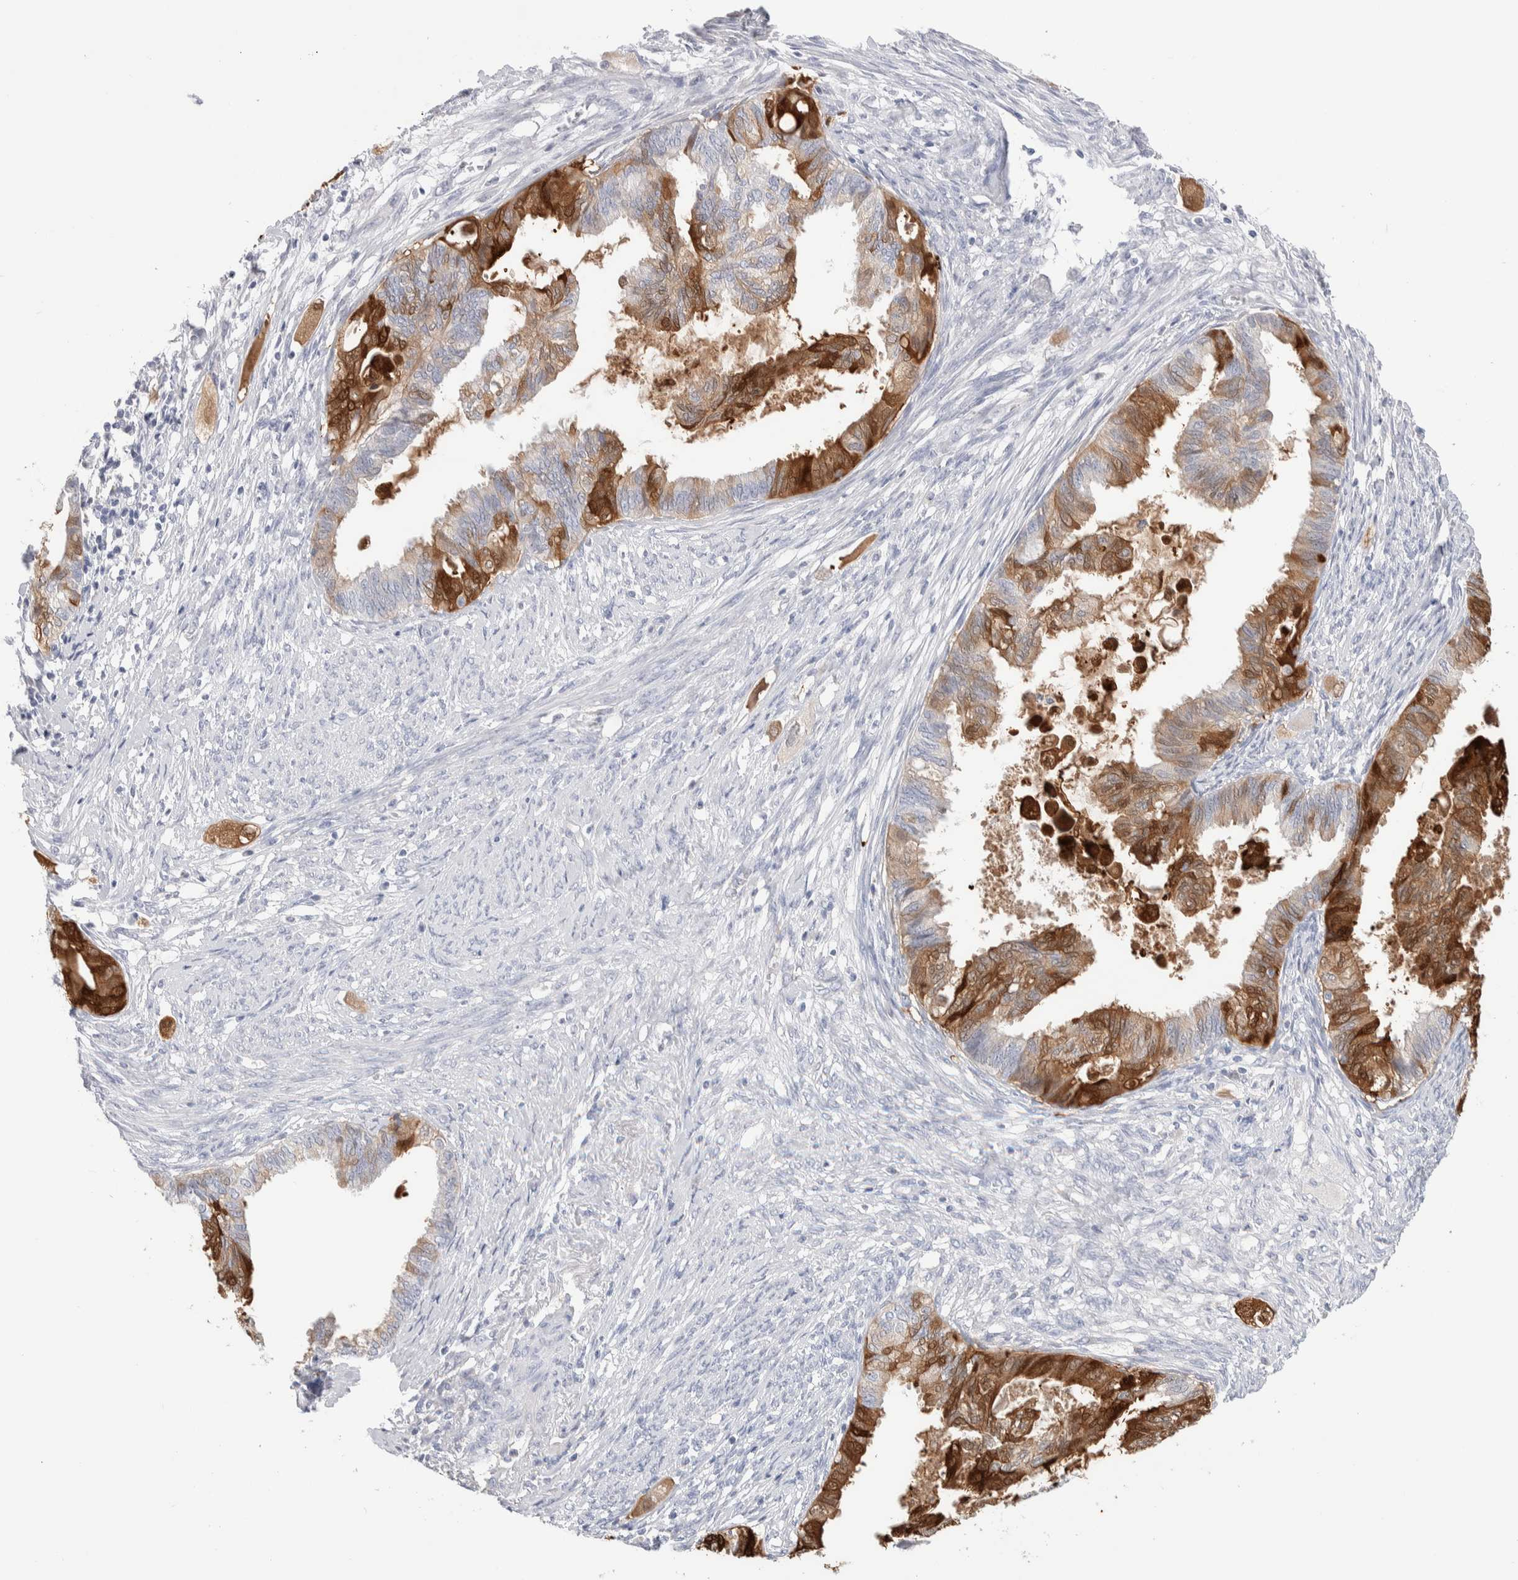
{"staining": {"intensity": "strong", "quantity": "25%-75%", "location": "cytoplasmic/membranous"}, "tissue": "cervical cancer", "cell_type": "Tumor cells", "image_type": "cancer", "snomed": [{"axis": "morphology", "description": "Normal tissue, NOS"}, {"axis": "morphology", "description": "Adenocarcinoma, NOS"}, {"axis": "topography", "description": "Cervix"}, {"axis": "topography", "description": "Endometrium"}], "caption": "Immunohistochemistry of human cervical cancer reveals high levels of strong cytoplasmic/membranous expression in about 25%-75% of tumor cells. The staining was performed using DAB (3,3'-diaminobenzidine), with brown indicating positive protein expression. Nuclei are stained blue with hematoxylin.", "gene": "GDA", "patient": {"sex": "female", "age": 86}}